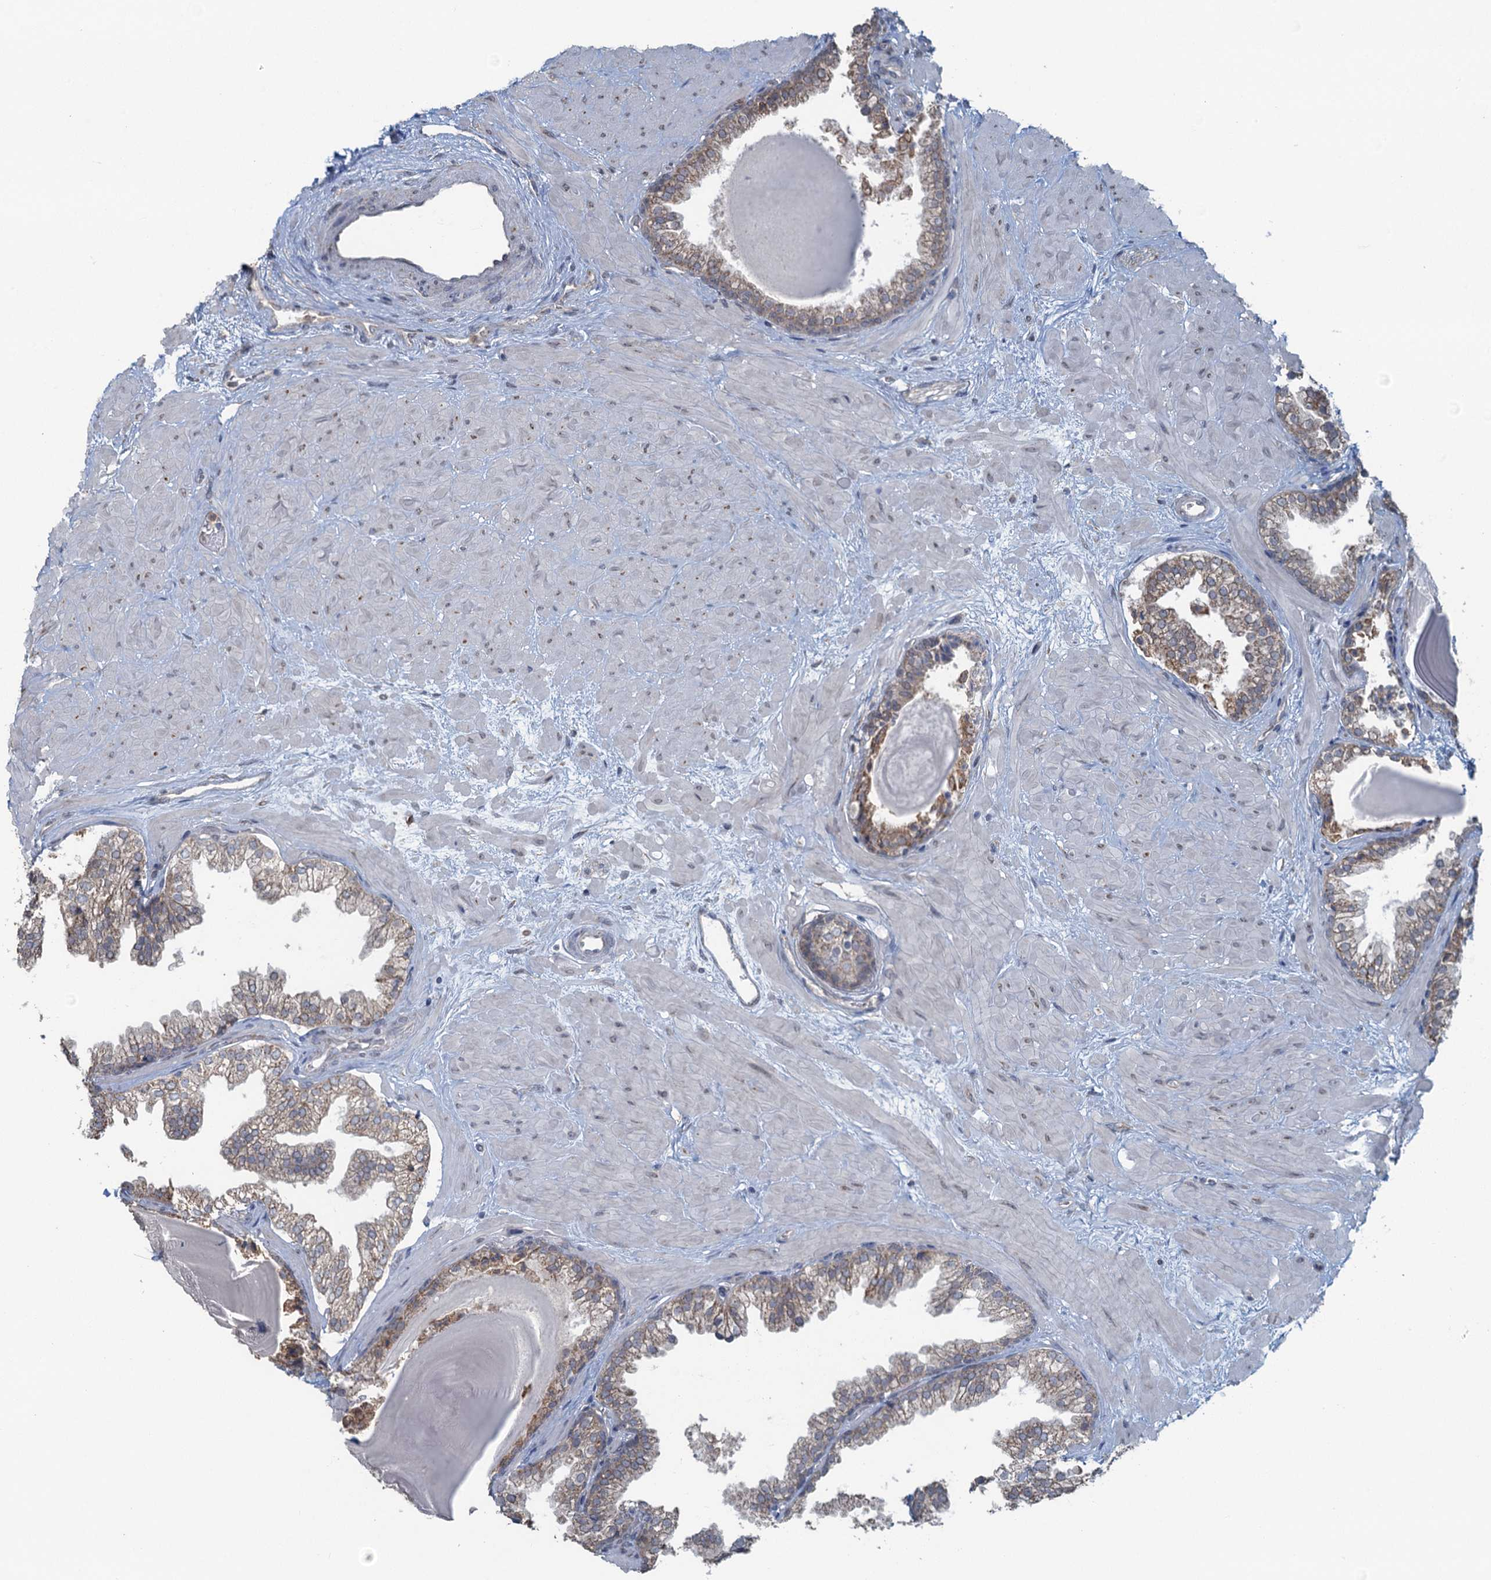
{"staining": {"intensity": "weak", "quantity": "25%-75%", "location": "cytoplasmic/membranous"}, "tissue": "prostate", "cell_type": "Glandular cells", "image_type": "normal", "snomed": [{"axis": "morphology", "description": "Normal tissue, NOS"}, {"axis": "topography", "description": "Prostate"}], "caption": "A low amount of weak cytoplasmic/membranous positivity is present in about 25%-75% of glandular cells in benign prostate.", "gene": "TEX35", "patient": {"sex": "male", "age": 48}}